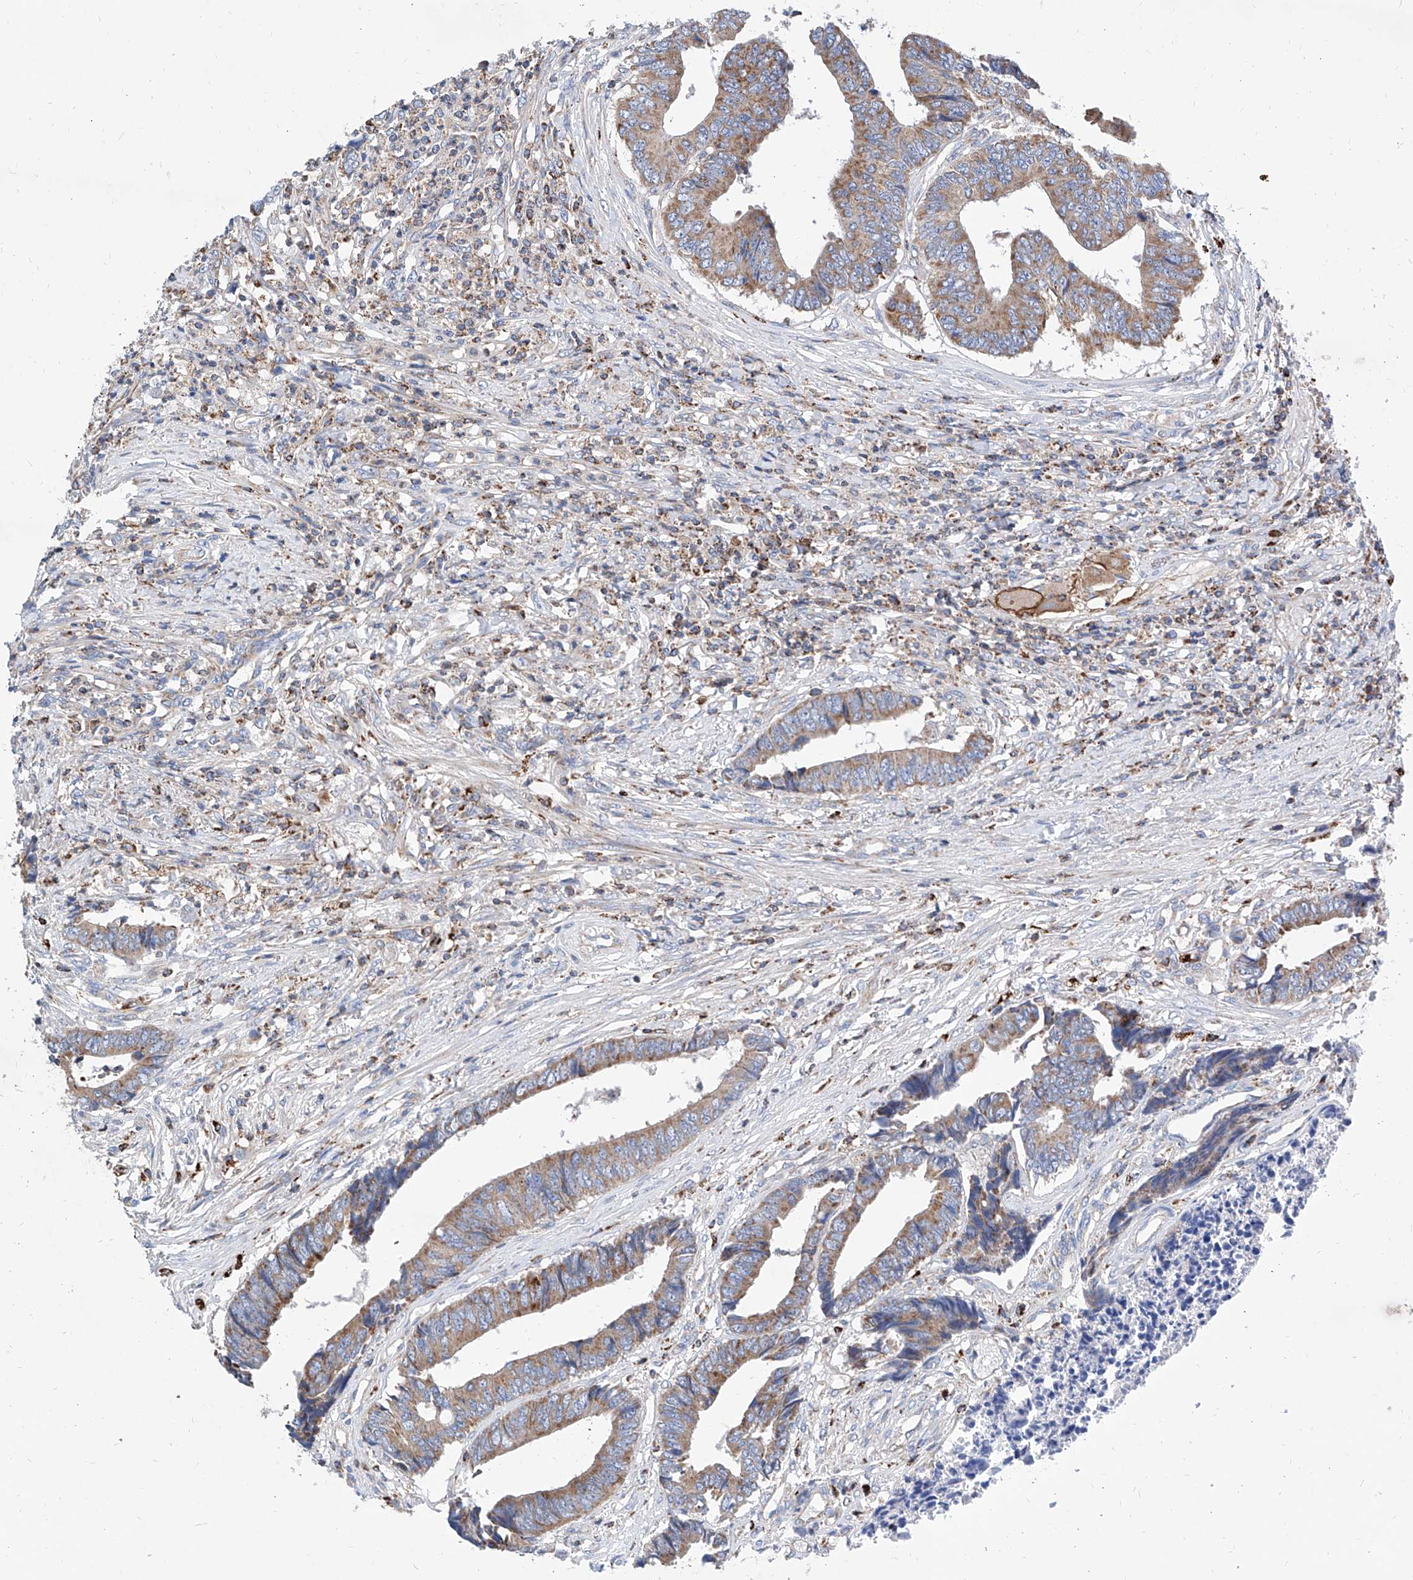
{"staining": {"intensity": "weak", "quantity": ">75%", "location": "cytoplasmic/membranous"}, "tissue": "colorectal cancer", "cell_type": "Tumor cells", "image_type": "cancer", "snomed": [{"axis": "morphology", "description": "Adenocarcinoma, NOS"}, {"axis": "topography", "description": "Rectum"}], "caption": "IHC of human colorectal adenocarcinoma reveals low levels of weak cytoplasmic/membranous expression in about >75% of tumor cells.", "gene": "CPNE5", "patient": {"sex": "male", "age": 84}}